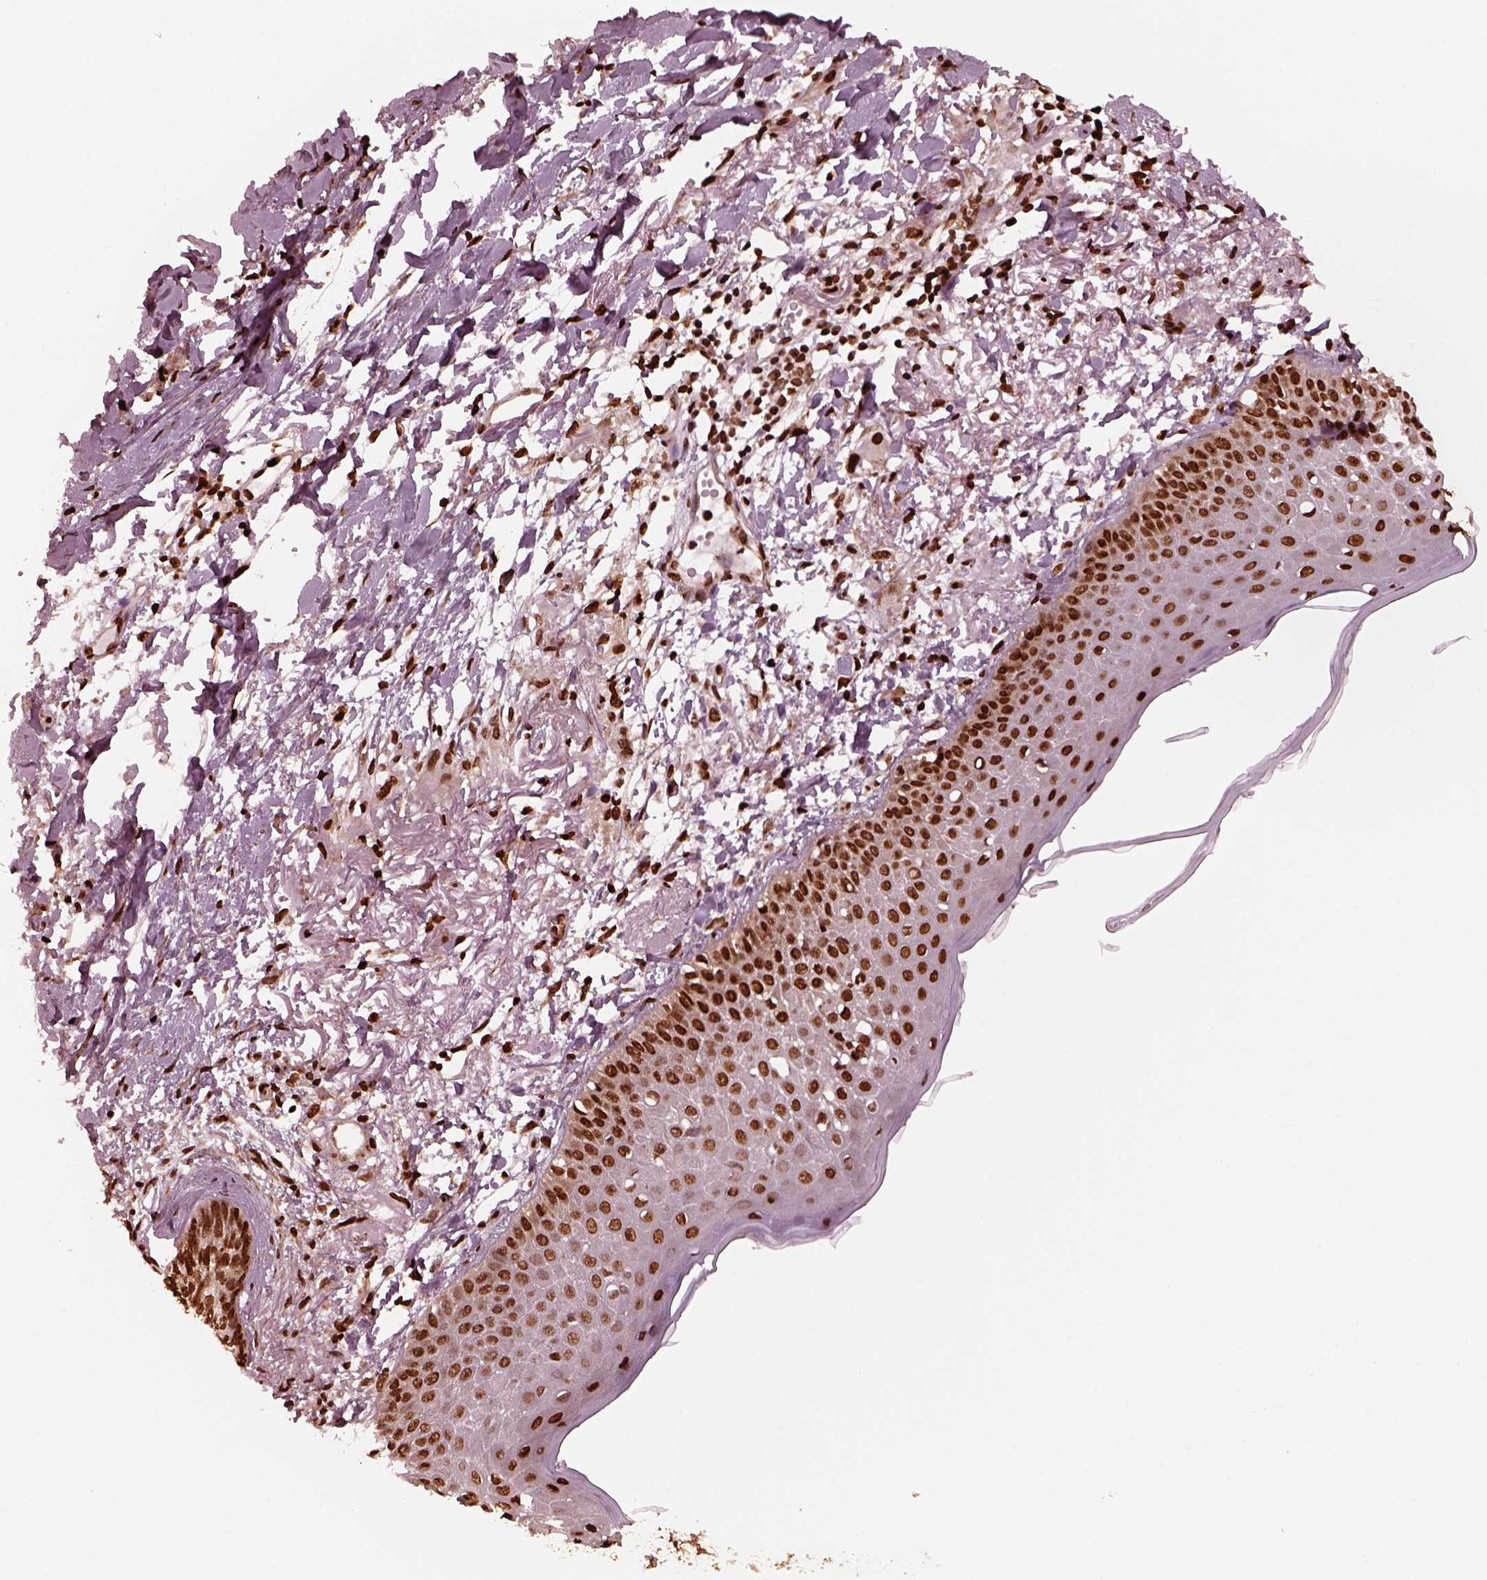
{"staining": {"intensity": "strong", "quantity": ">75%", "location": "nuclear"}, "tissue": "skin cancer", "cell_type": "Tumor cells", "image_type": "cancer", "snomed": [{"axis": "morphology", "description": "Normal tissue, NOS"}, {"axis": "morphology", "description": "Basal cell carcinoma"}, {"axis": "topography", "description": "Skin"}], "caption": "Tumor cells demonstrate high levels of strong nuclear staining in about >75% of cells in skin basal cell carcinoma.", "gene": "NSD1", "patient": {"sex": "male", "age": 84}}